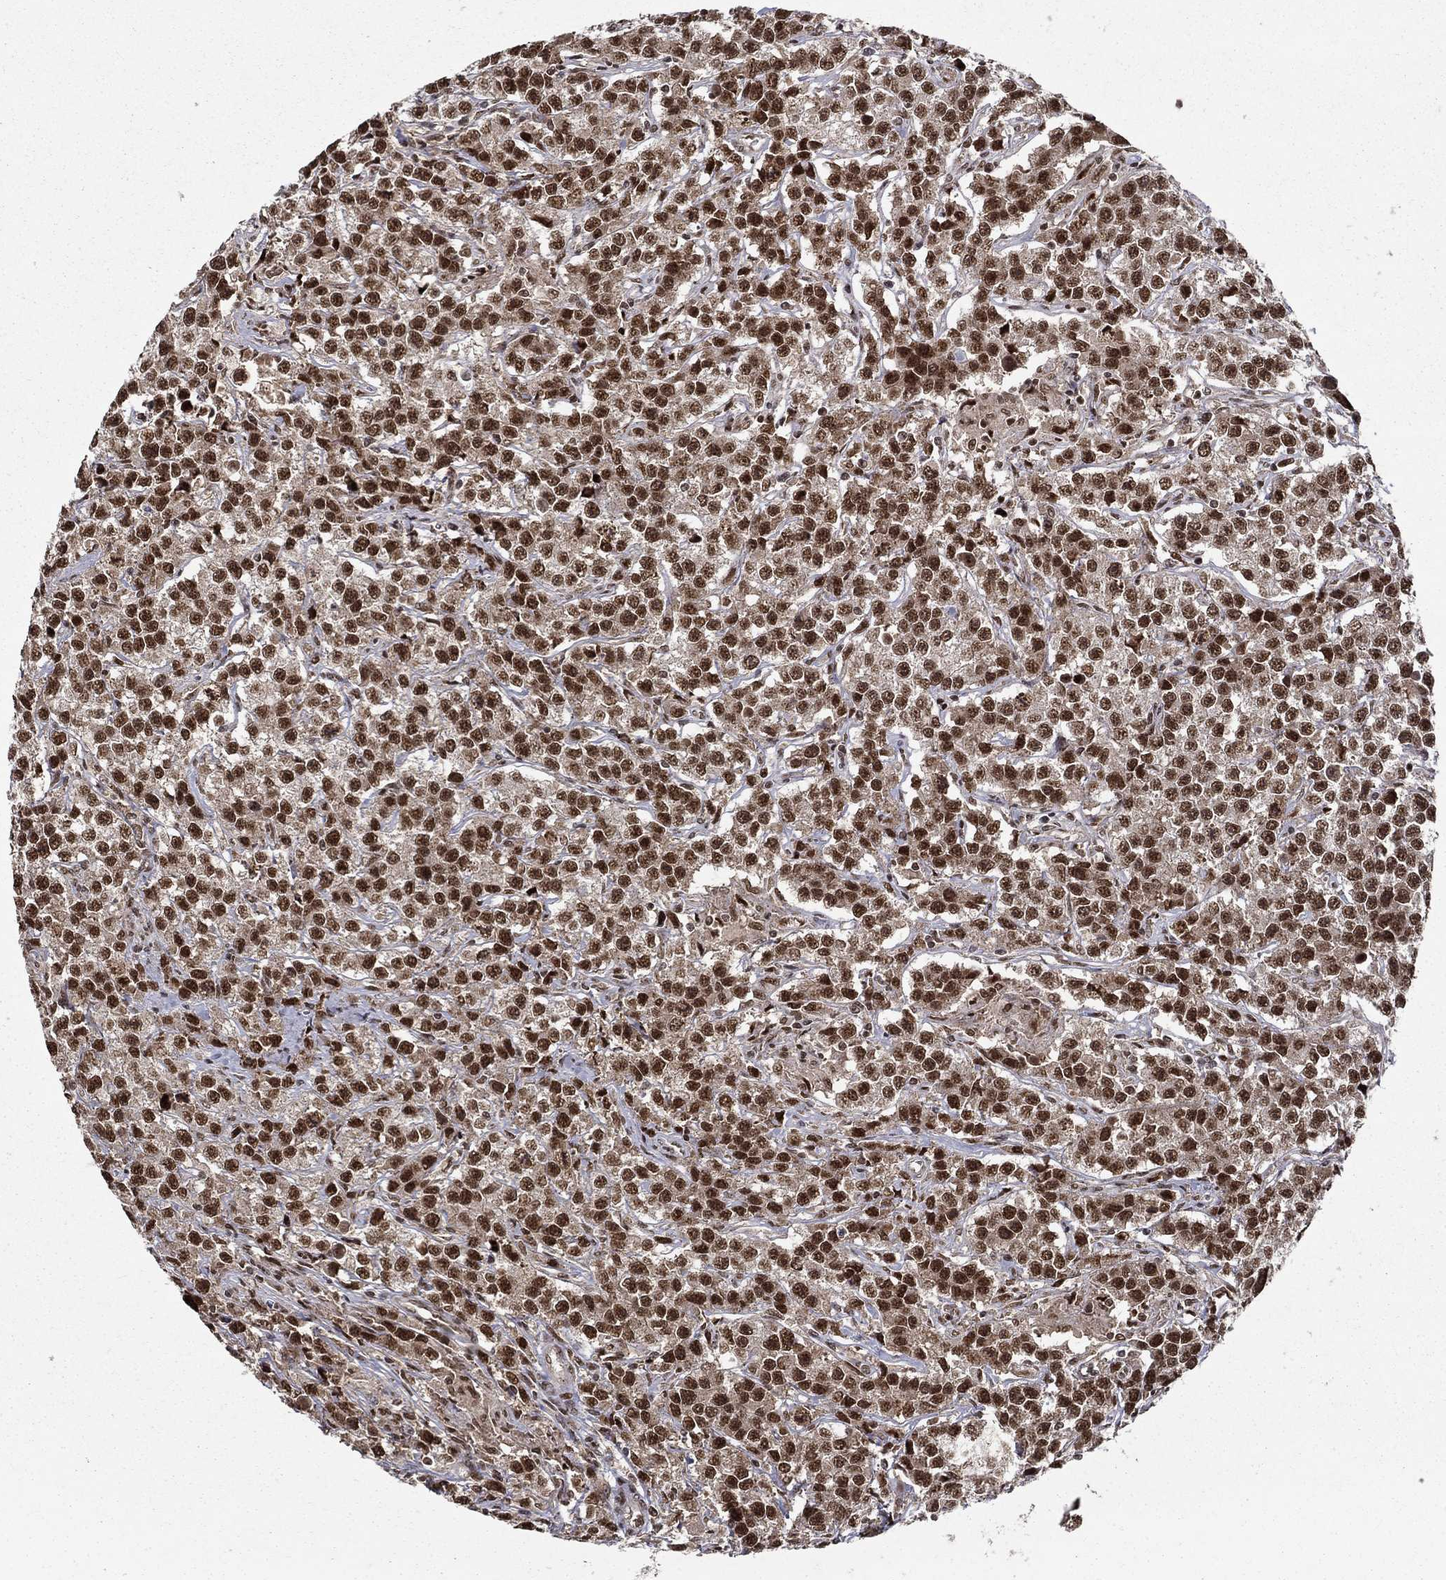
{"staining": {"intensity": "strong", "quantity": ">75%", "location": "nuclear"}, "tissue": "testis cancer", "cell_type": "Tumor cells", "image_type": "cancer", "snomed": [{"axis": "morphology", "description": "Seminoma, NOS"}, {"axis": "topography", "description": "Testis"}], "caption": "This histopathology image demonstrates IHC staining of human testis seminoma, with high strong nuclear staining in approximately >75% of tumor cells.", "gene": "CDCA7L", "patient": {"sex": "male", "age": 59}}